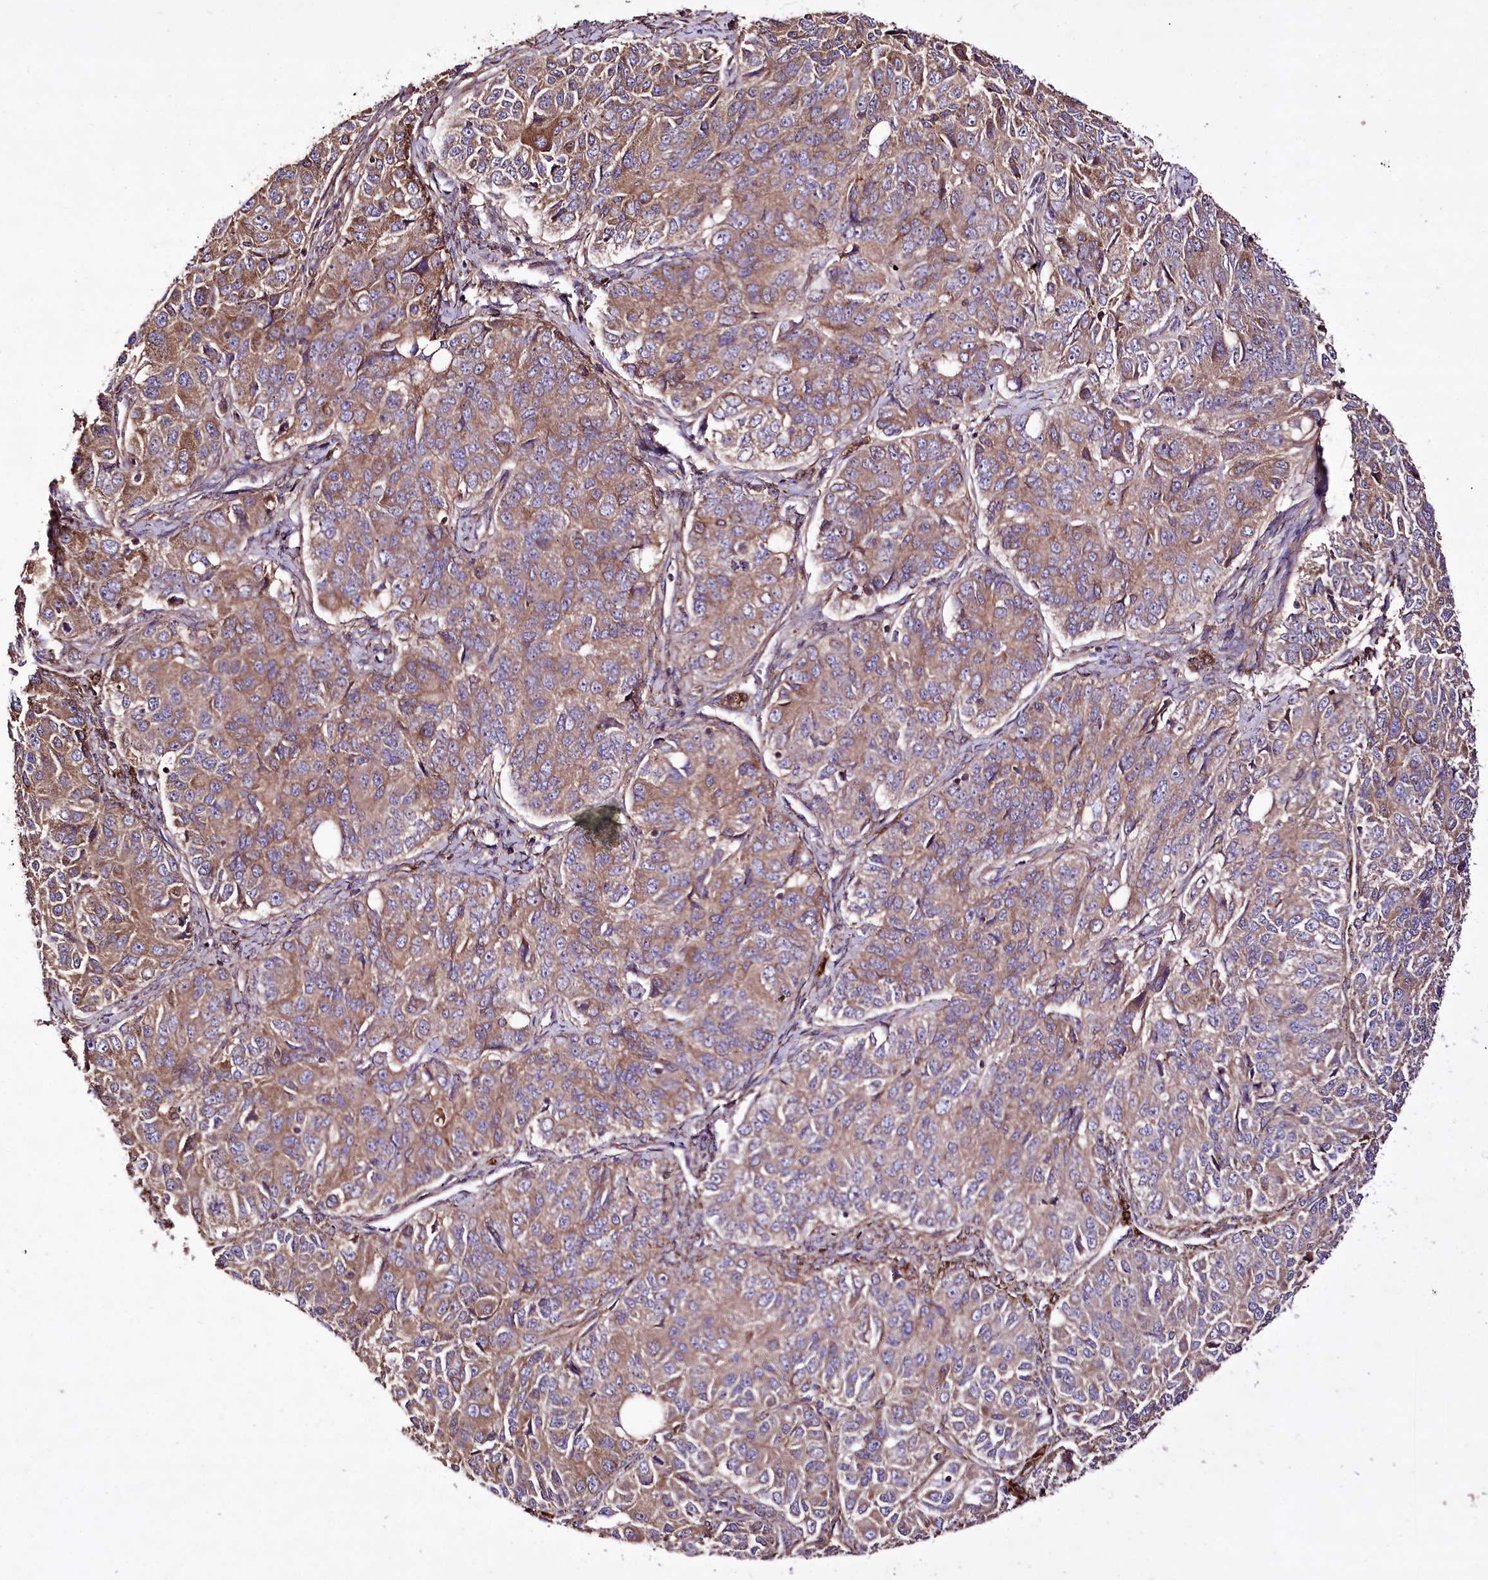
{"staining": {"intensity": "moderate", "quantity": ">75%", "location": "cytoplasmic/membranous"}, "tissue": "ovarian cancer", "cell_type": "Tumor cells", "image_type": "cancer", "snomed": [{"axis": "morphology", "description": "Carcinoma, endometroid"}, {"axis": "topography", "description": "Ovary"}], "caption": "Ovarian endometroid carcinoma was stained to show a protein in brown. There is medium levels of moderate cytoplasmic/membranous staining in about >75% of tumor cells.", "gene": "WWC1", "patient": {"sex": "female", "age": 51}}